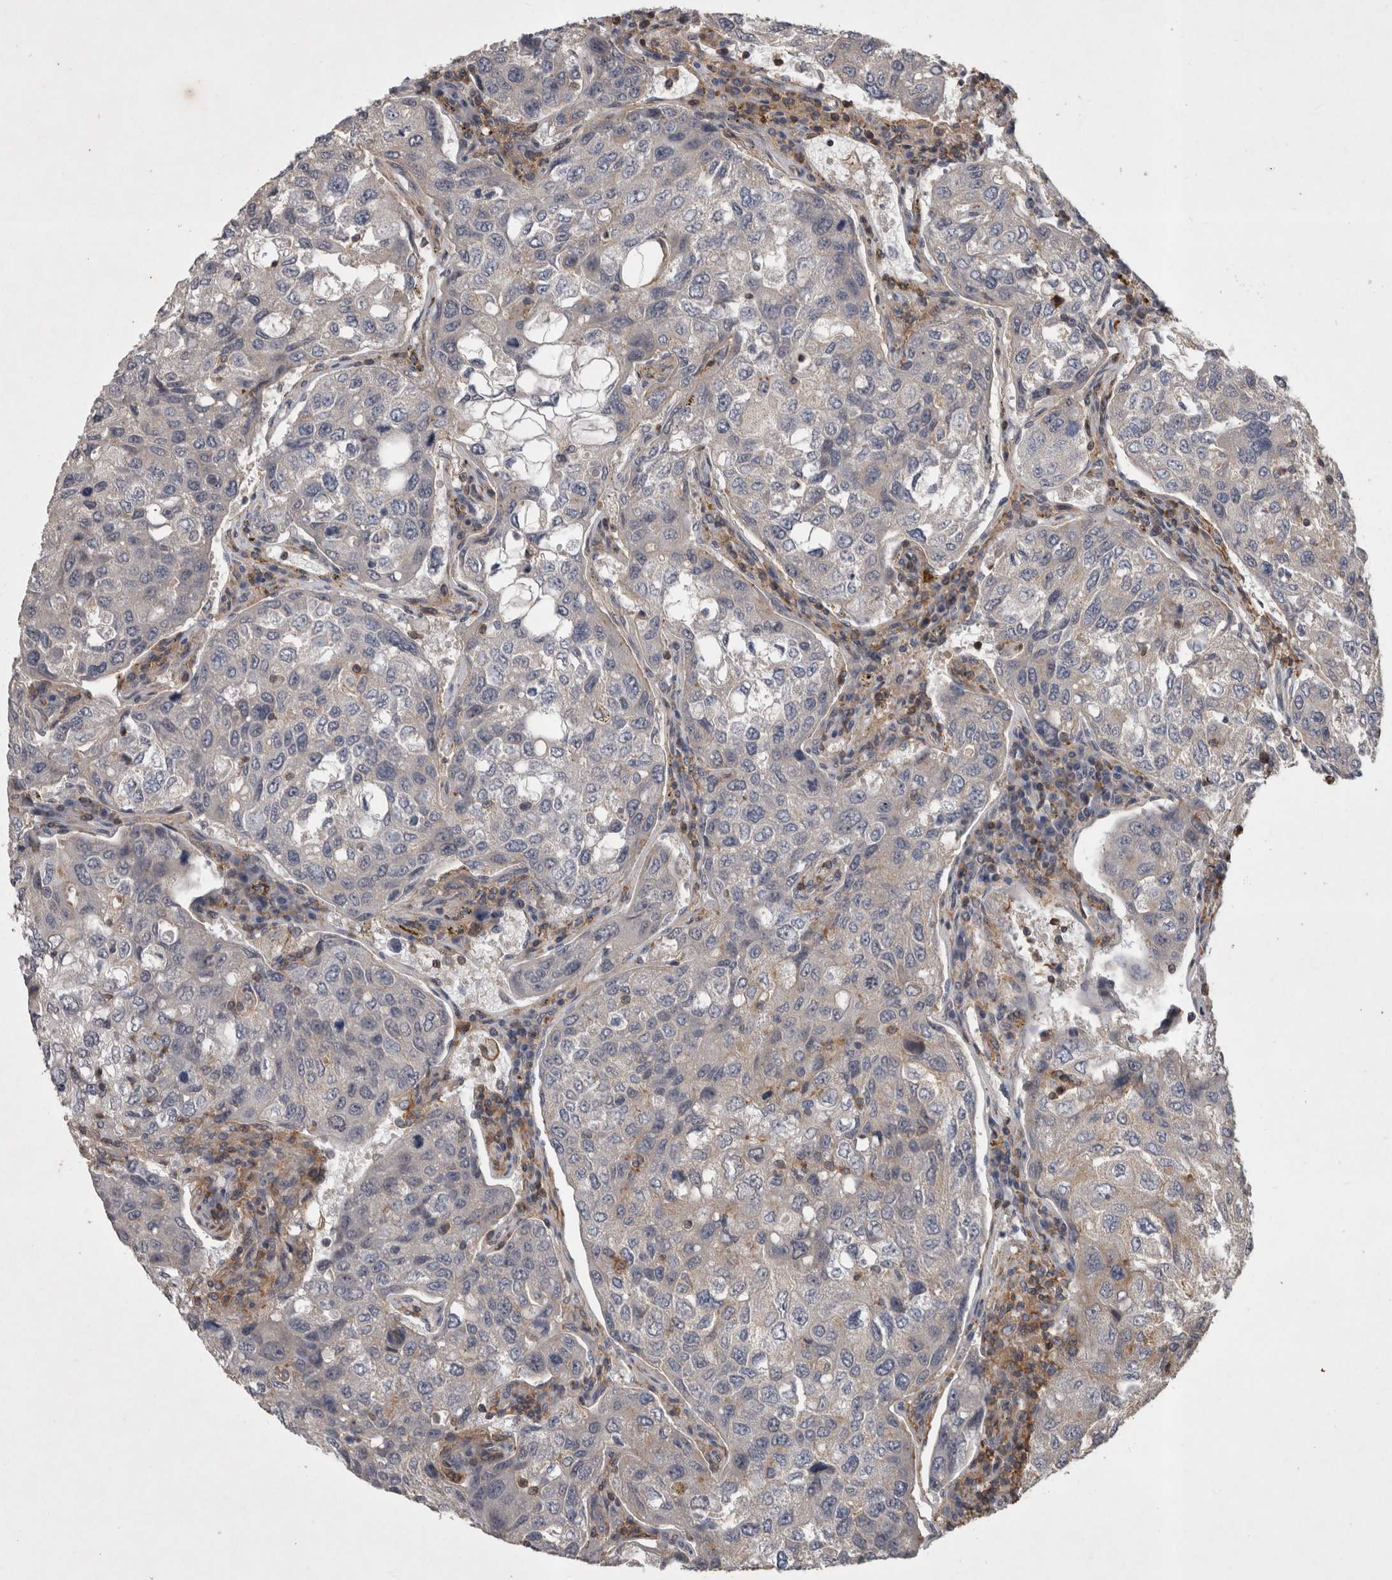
{"staining": {"intensity": "negative", "quantity": "none", "location": "none"}, "tissue": "urothelial cancer", "cell_type": "Tumor cells", "image_type": "cancer", "snomed": [{"axis": "morphology", "description": "Urothelial carcinoma, High grade"}, {"axis": "topography", "description": "Lymph node"}, {"axis": "topography", "description": "Urinary bladder"}], "caption": "Tumor cells are negative for brown protein staining in urothelial cancer.", "gene": "SPATA48", "patient": {"sex": "male", "age": 51}}